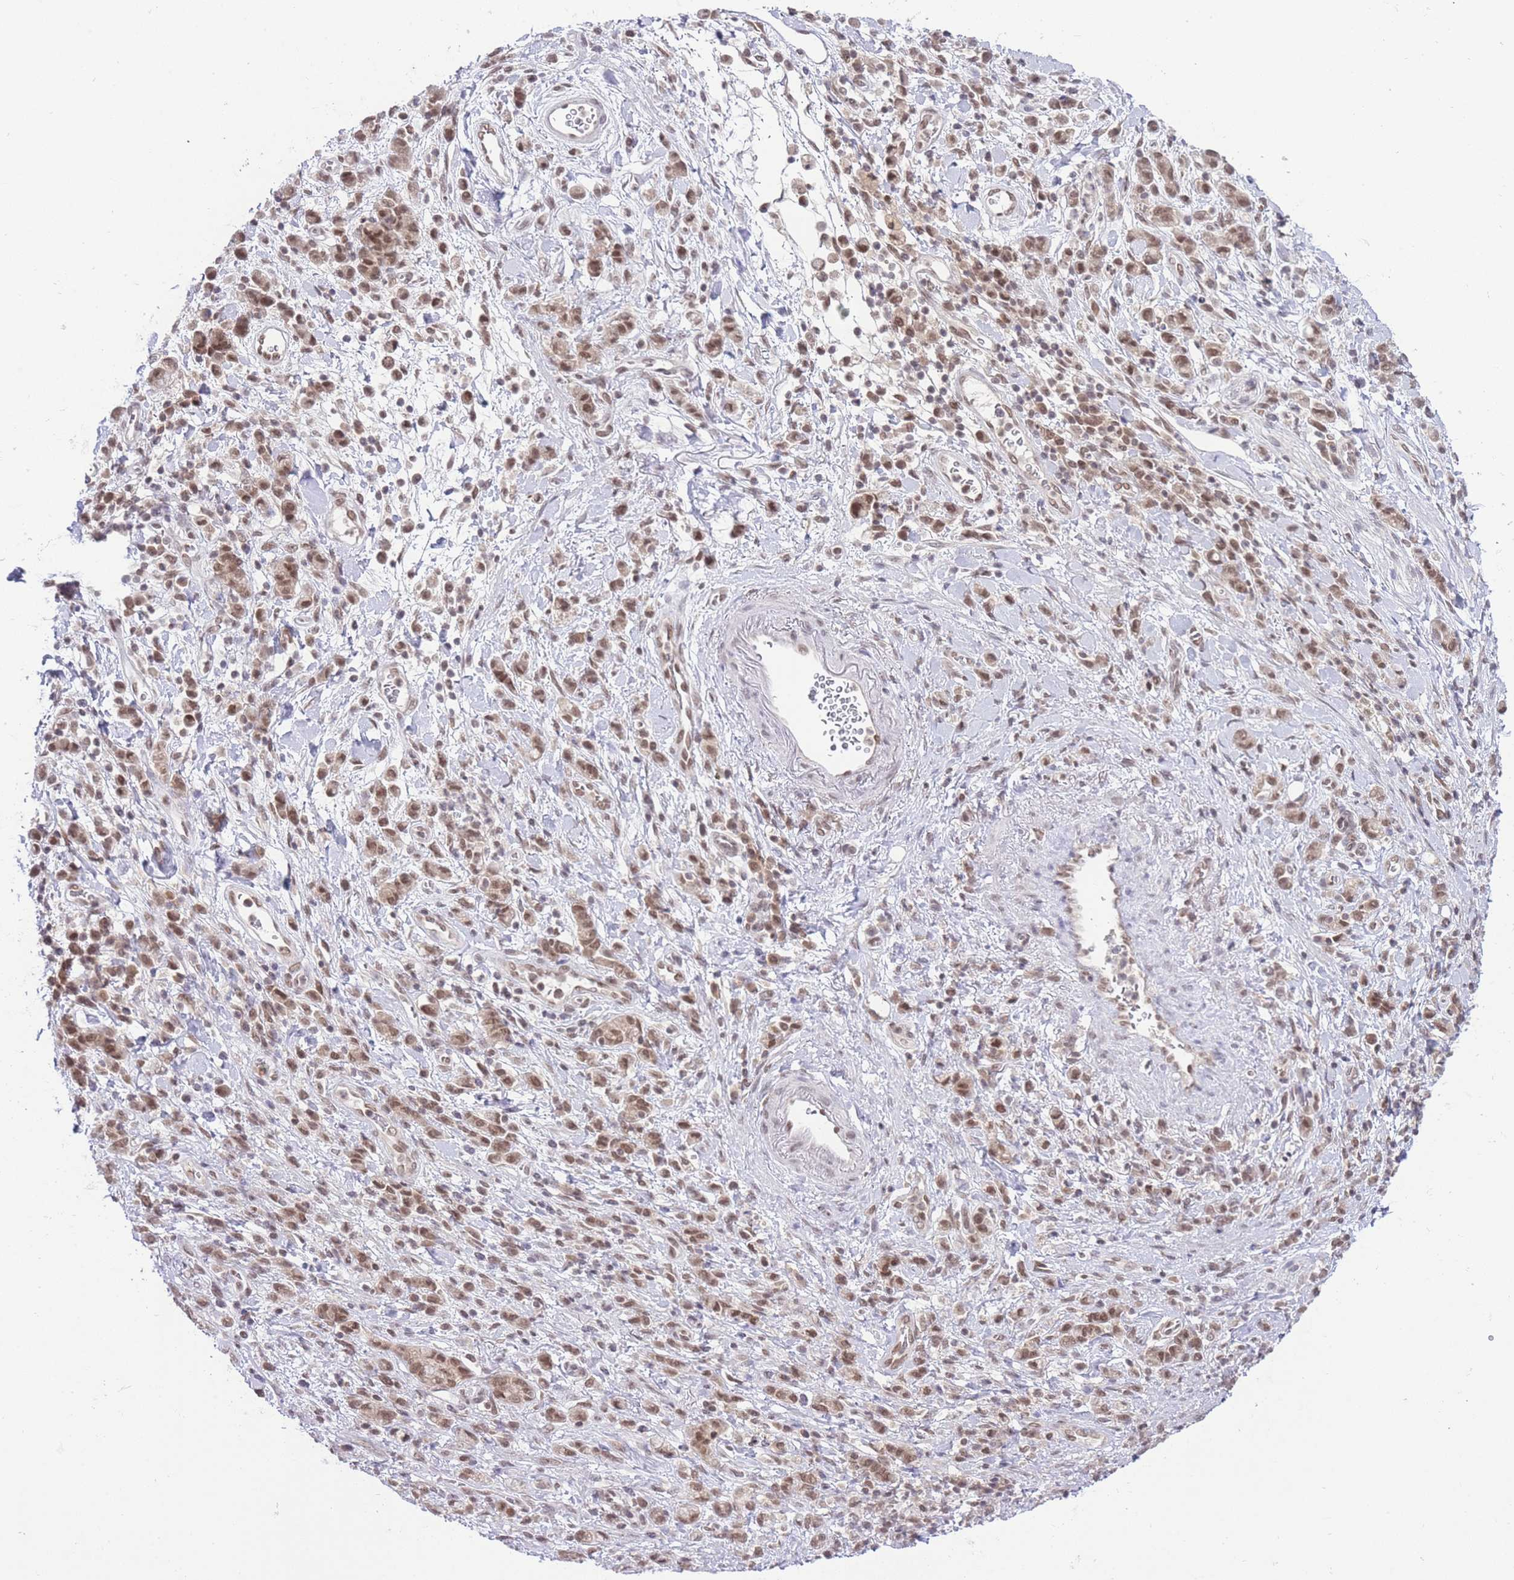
{"staining": {"intensity": "moderate", "quantity": ">75%", "location": "nuclear"}, "tissue": "stomach cancer", "cell_type": "Tumor cells", "image_type": "cancer", "snomed": [{"axis": "morphology", "description": "Adenocarcinoma, NOS"}, {"axis": "topography", "description": "Stomach"}], "caption": "Human stomach adenocarcinoma stained with a protein marker shows moderate staining in tumor cells.", "gene": "TMED3", "patient": {"sex": "male", "age": 77}}